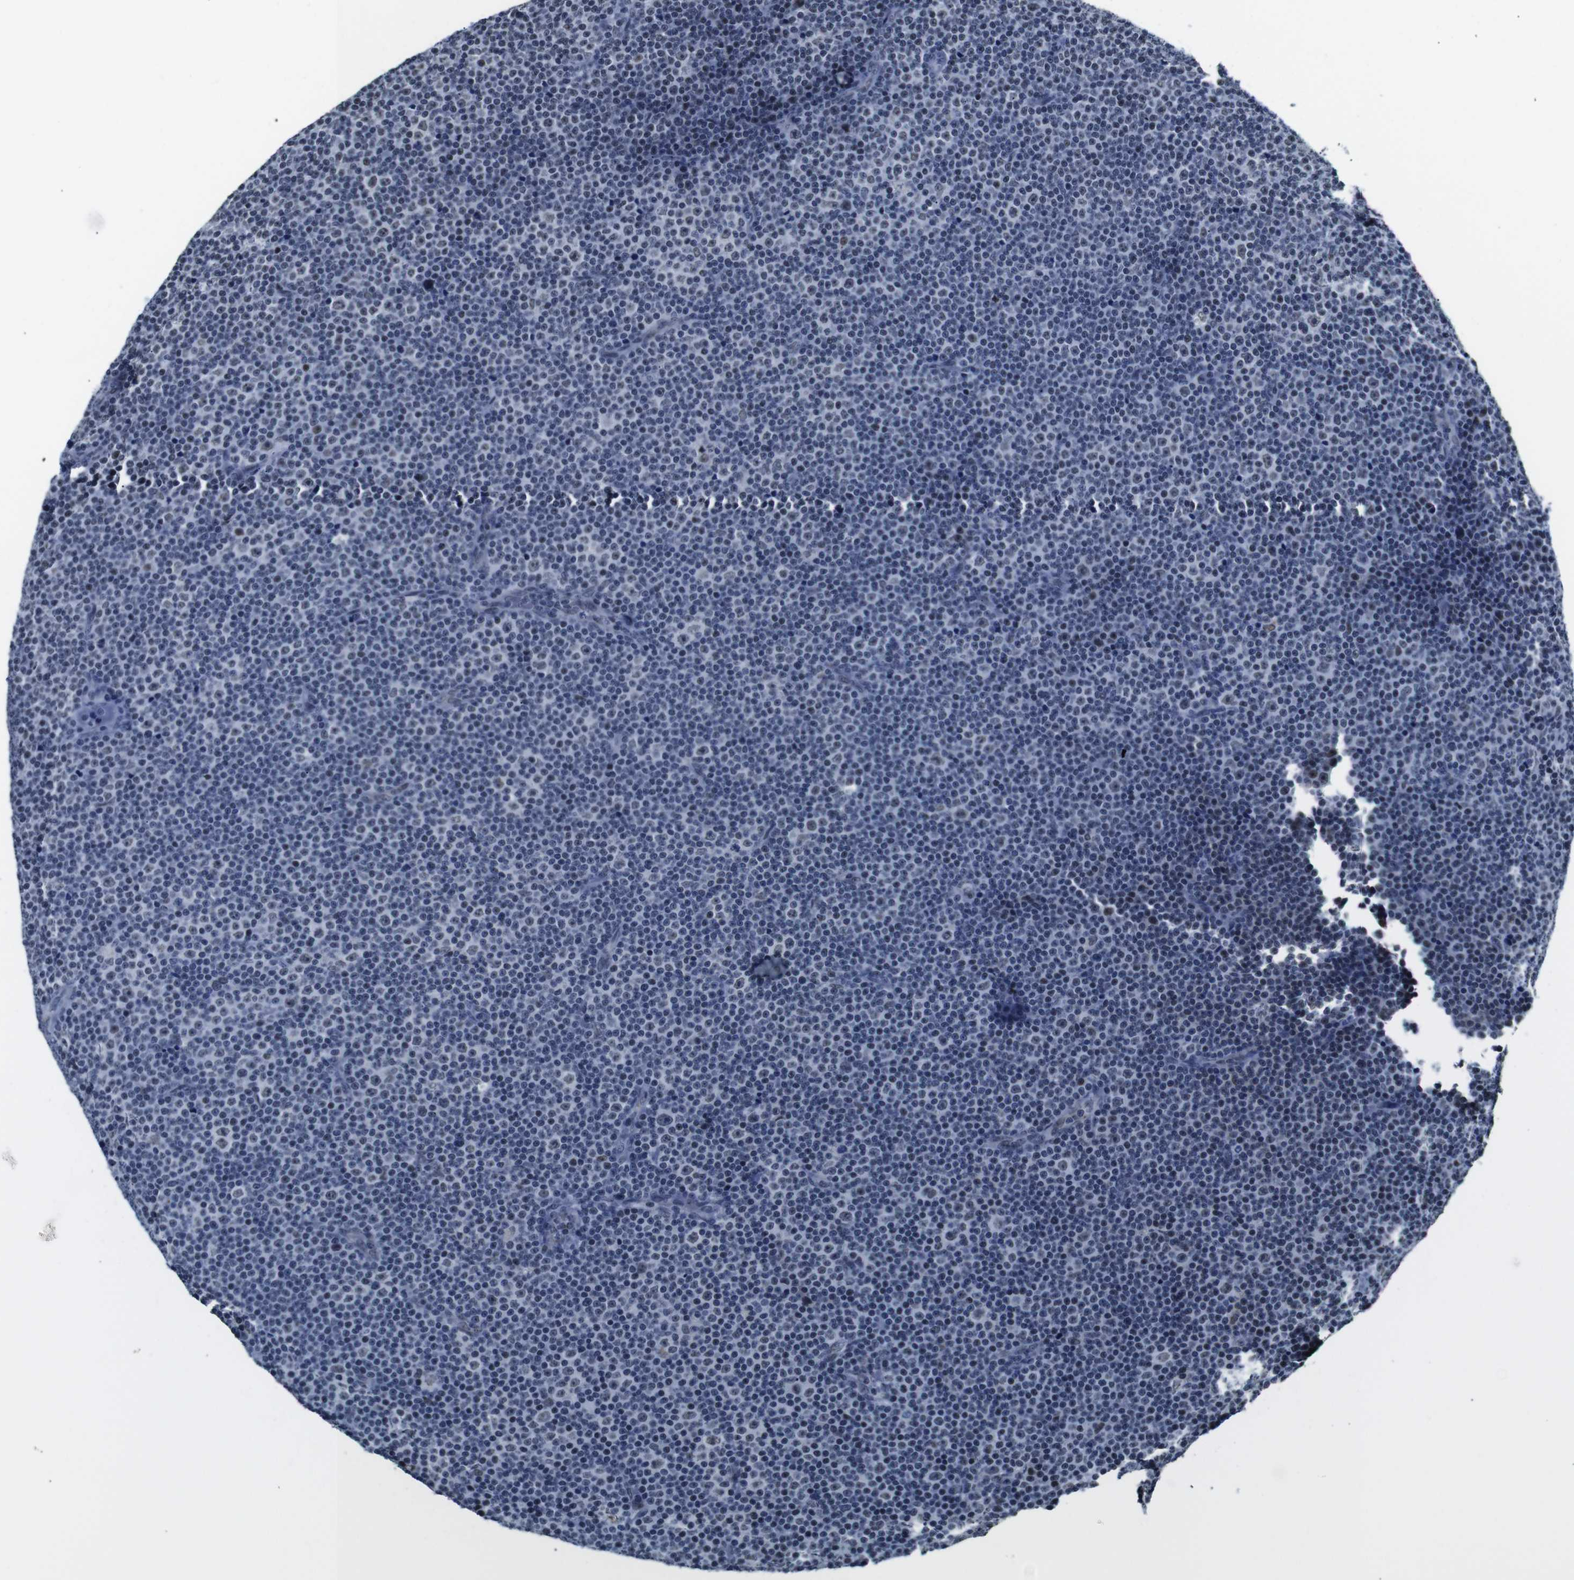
{"staining": {"intensity": "weak", "quantity": "<25%", "location": "nuclear"}, "tissue": "lymphoma", "cell_type": "Tumor cells", "image_type": "cancer", "snomed": [{"axis": "morphology", "description": "Malignant lymphoma, non-Hodgkin's type, Low grade"}, {"axis": "topography", "description": "Lymph node"}], "caption": "Micrograph shows no significant protein staining in tumor cells of lymphoma.", "gene": "ILDR2", "patient": {"sex": "female", "age": 67}}